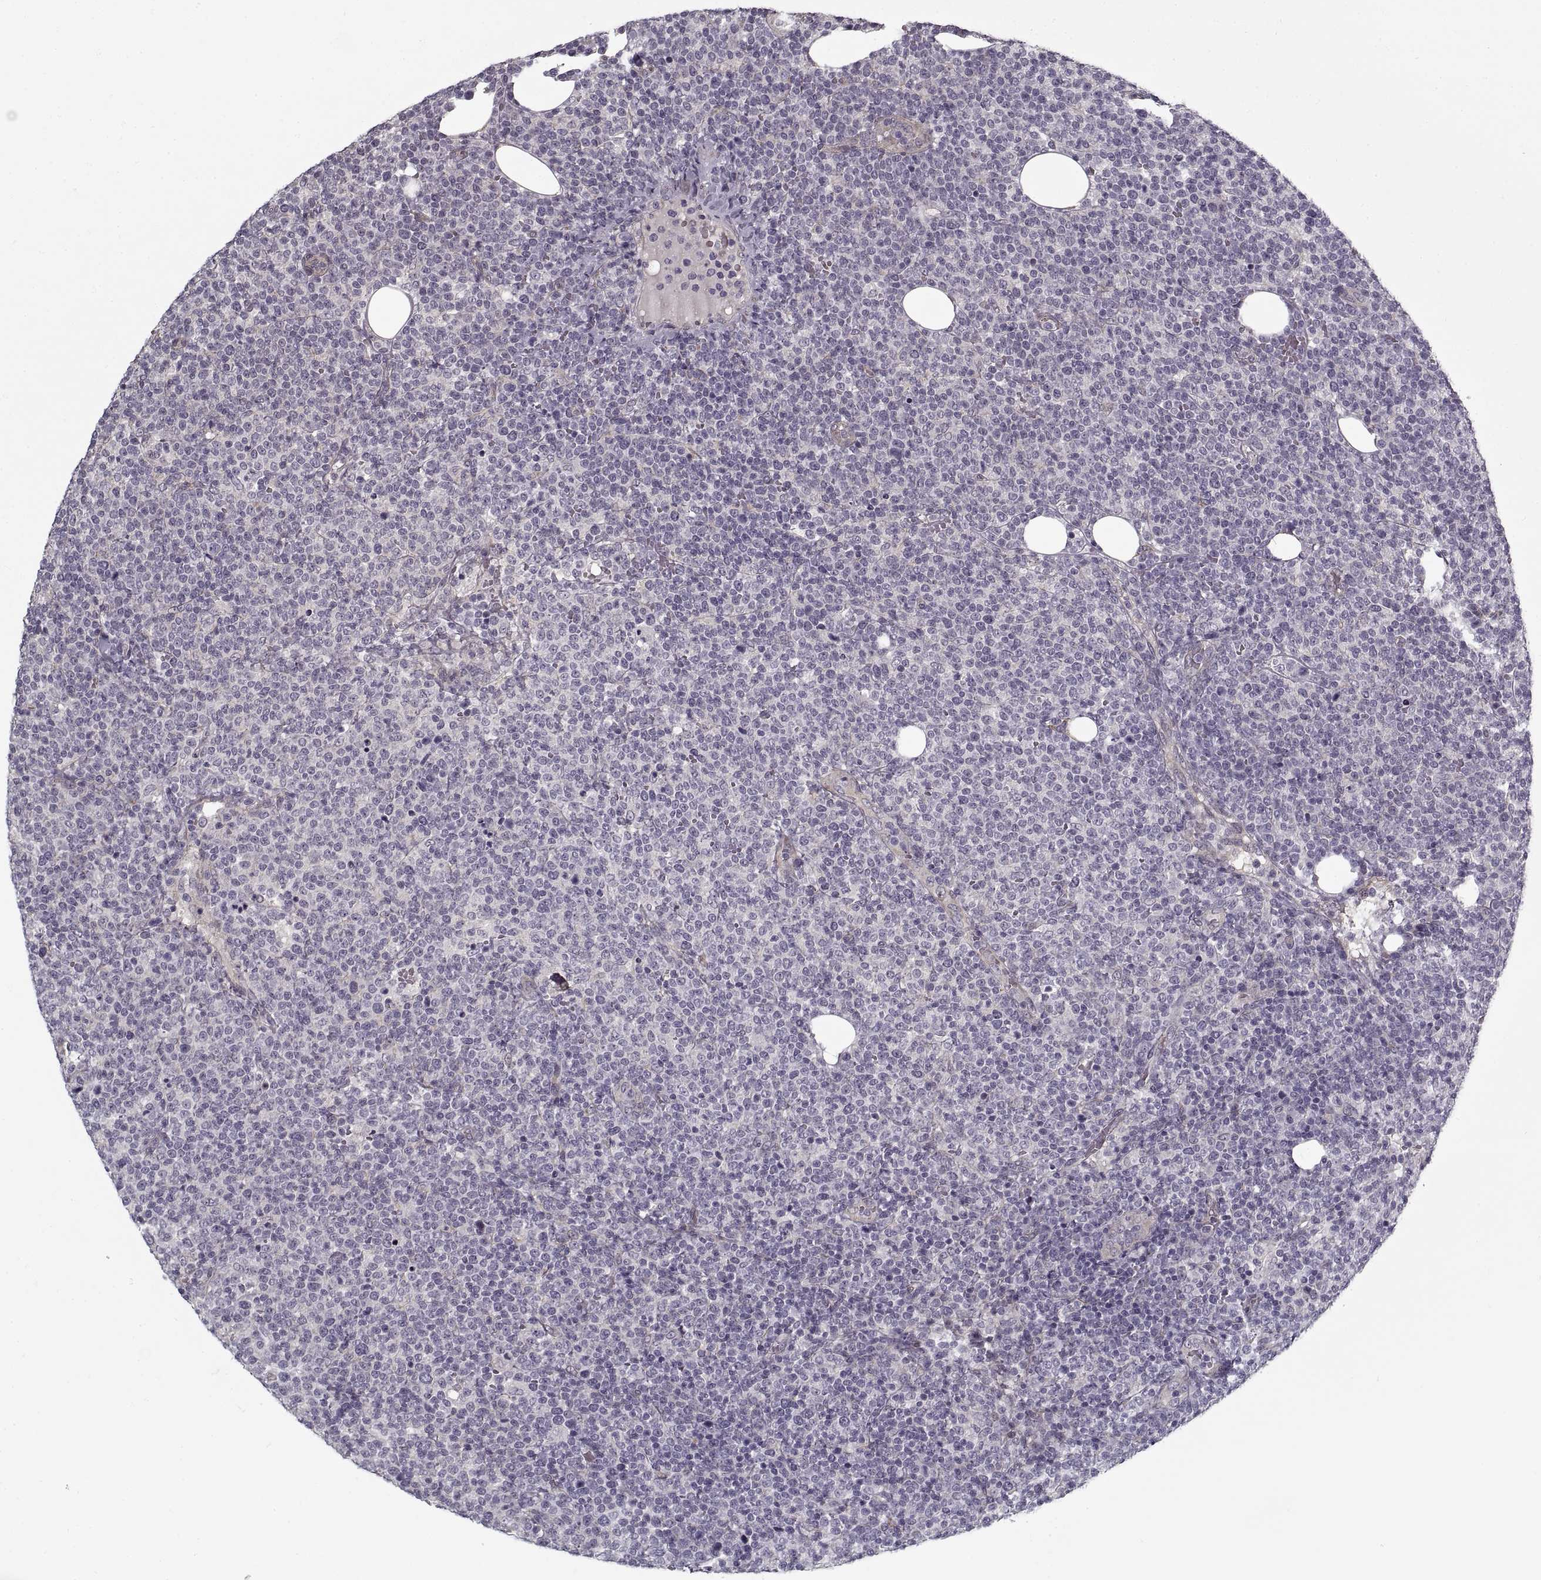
{"staining": {"intensity": "negative", "quantity": "none", "location": "none"}, "tissue": "lymphoma", "cell_type": "Tumor cells", "image_type": "cancer", "snomed": [{"axis": "morphology", "description": "Malignant lymphoma, non-Hodgkin's type, High grade"}, {"axis": "topography", "description": "Lymph node"}], "caption": "Photomicrograph shows no significant protein staining in tumor cells of lymphoma.", "gene": "LAMB2", "patient": {"sex": "male", "age": 61}}